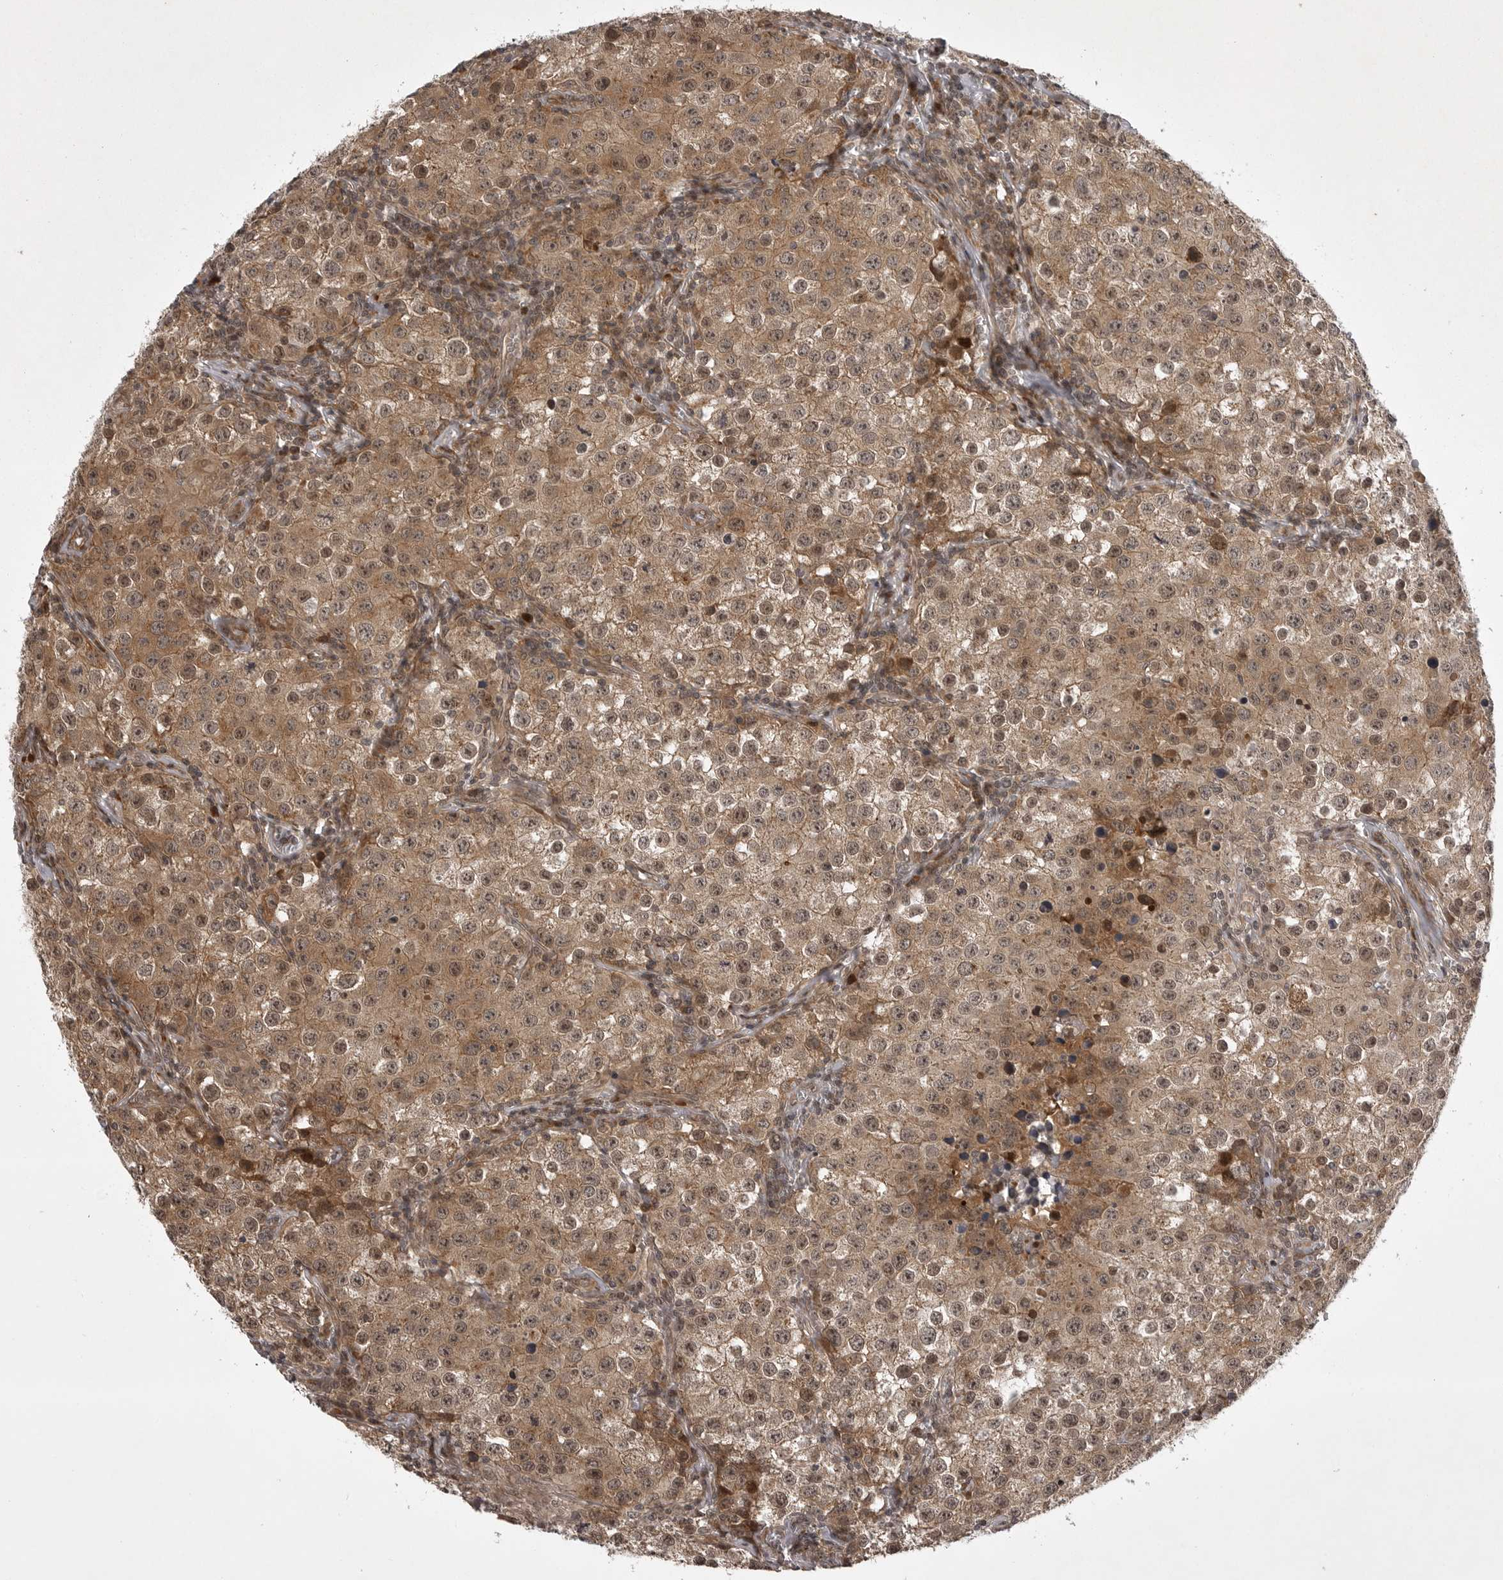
{"staining": {"intensity": "moderate", "quantity": ">75%", "location": "cytoplasmic/membranous"}, "tissue": "testis cancer", "cell_type": "Tumor cells", "image_type": "cancer", "snomed": [{"axis": "morphology", "description": "Seminoma, NOS"}, {"axis": "morphology", "description": "Carcinoma, Embryonal, NOS"}, {"axis": "topography", "description": "Testis"}], "caption": "Immunohistochemistry (IHC) image of testis embryonal carcinoma stained for a protein (brown), which demonstrates medium levels of moderate cytoplasmic/membranous expression in approximately >75% of tumor cells.", "gene": "SNX16", "patient": {"sex": "male", "age": 43}}